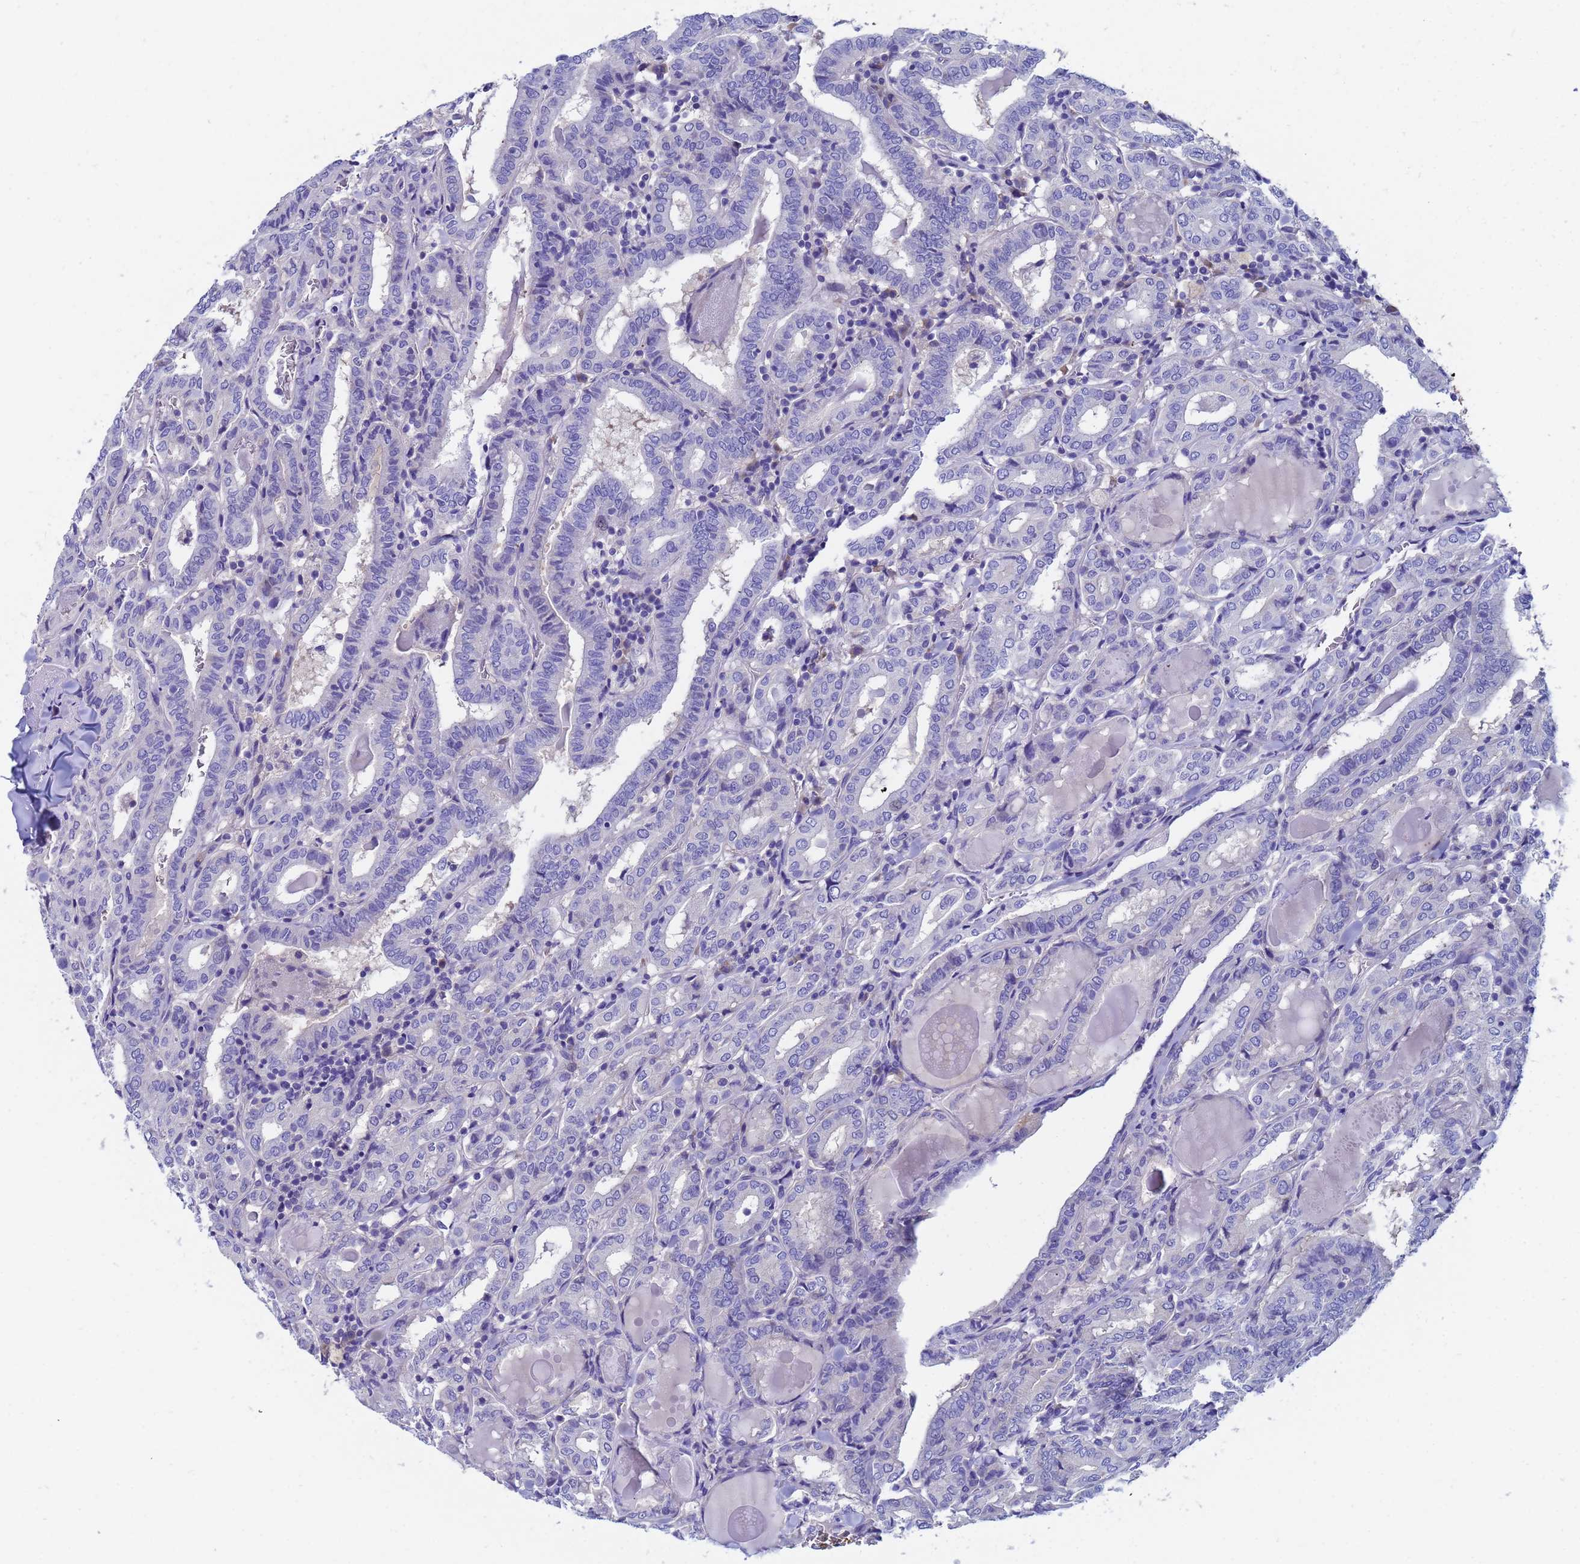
{"staining": {"intensity": "negative", "quantity": "none", "location": "none"}, "tissue": "thyroid cancer", "cell_type": "Tumor cells", "image_type": "cancer", "snomed": [{"axis": "morphology", "description": "Papillary adenocarcinoma, NOS"}, {"axis": "topography", "description": "Thyroid gland"}], "caption": "IHC photomicrograph of human thyroid papillary adenocarcinoma stained for a protein (brown), which reveals no positivity in tumor cells. (DAB (3,3'-diaminobenzidine) immunohistochemistry with hematoxylin counter stain).", "gene": "UBE2O", "patient": {"sex": "female", "age": 72}}